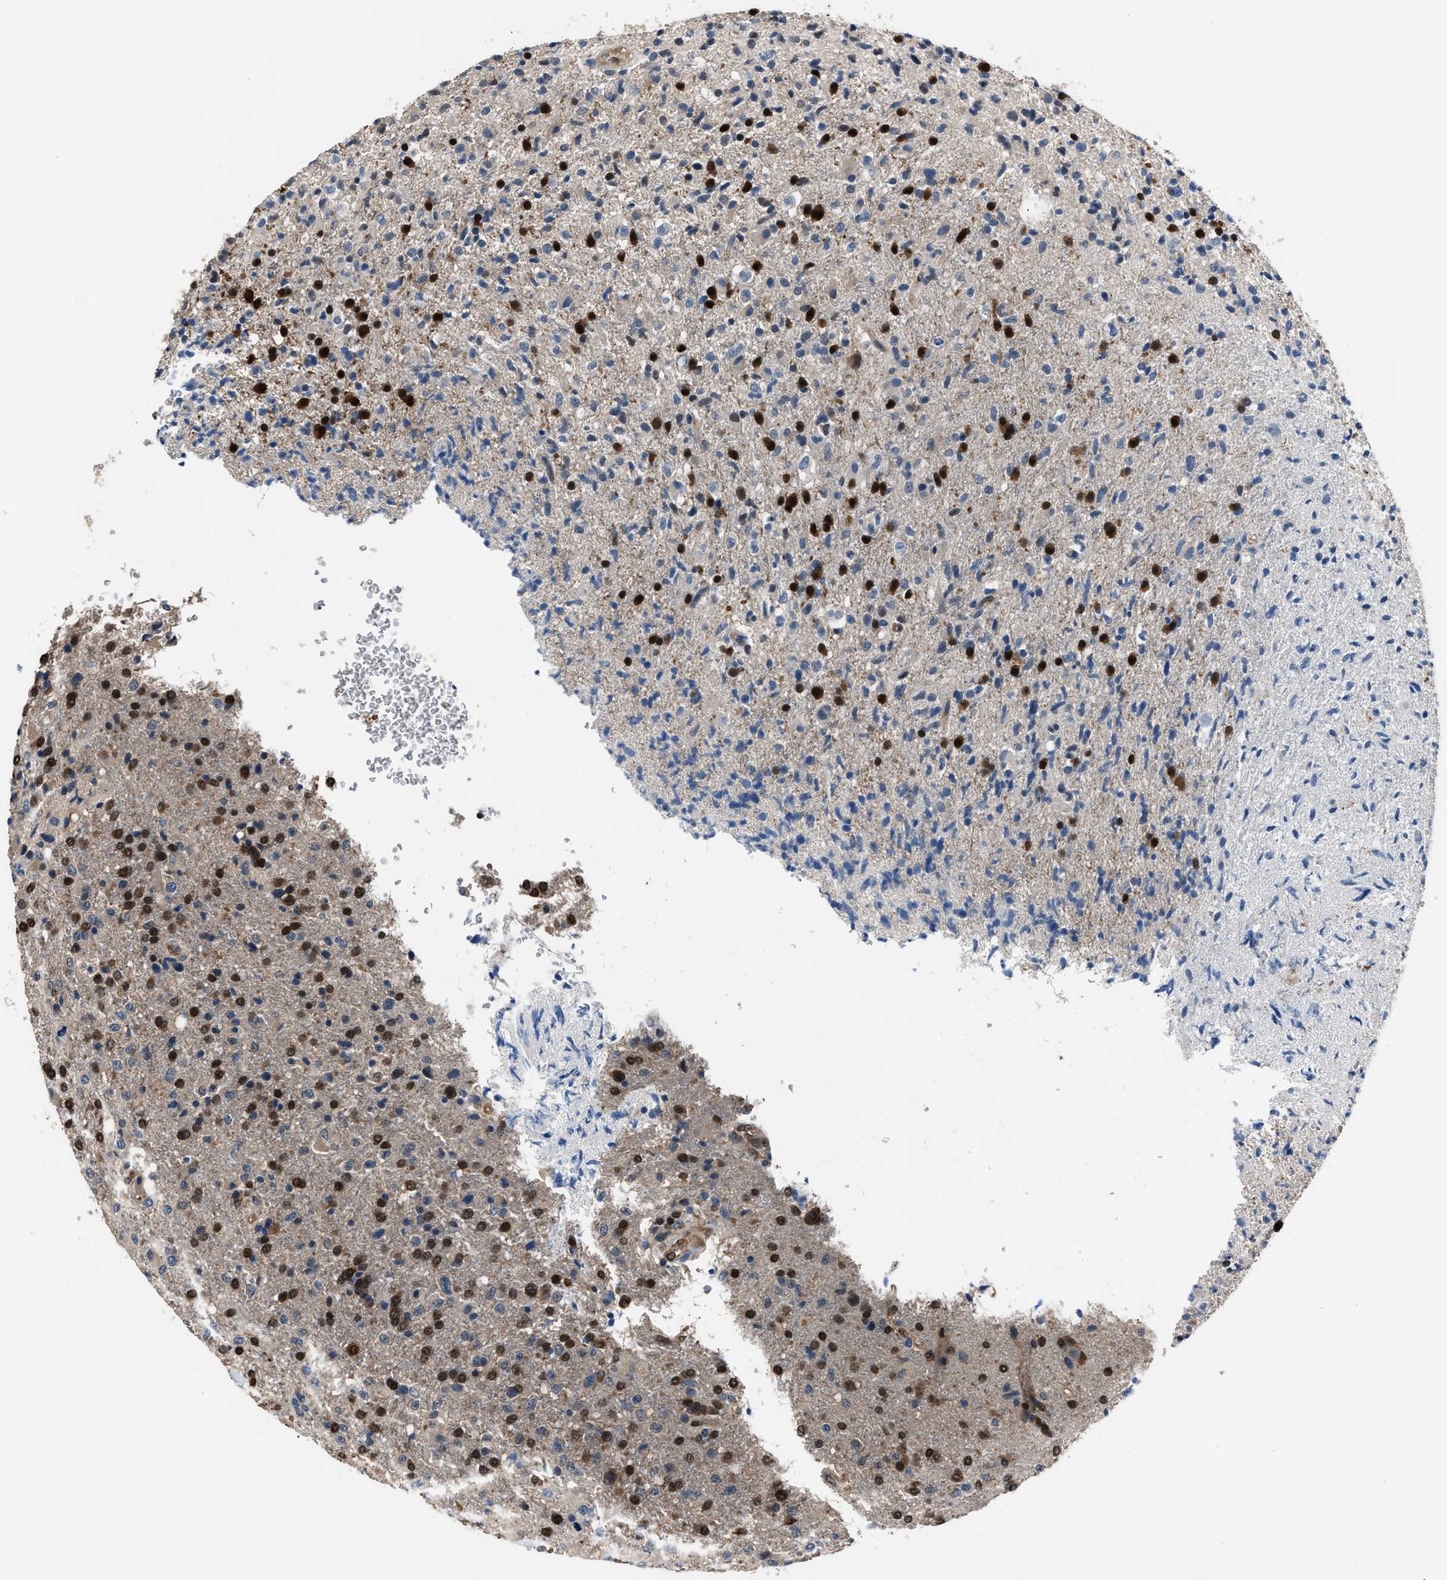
{"staining": {"intensity": "strong", "quantity": "25%-75%", "location": "nuclear"}, "tissue": "glioma", "cell_type": "Tumor cells", "image_type": "cancer", "snomed": [{"axis": "morphology", "description": "Glioma, malignant, High grade"}, {"axis": "topography", "description": "Brain"}], "caption": "Immunohistochemistry (IHC) histopathology image of human malignant glioma (high-grade) stained for a protein (brown), which exhibits high levels of strong nuclear positivity in approximately 25%-75% of tumor cells.", "gene": "PPA1", "patient": {"sex": "male", "age": 72}}